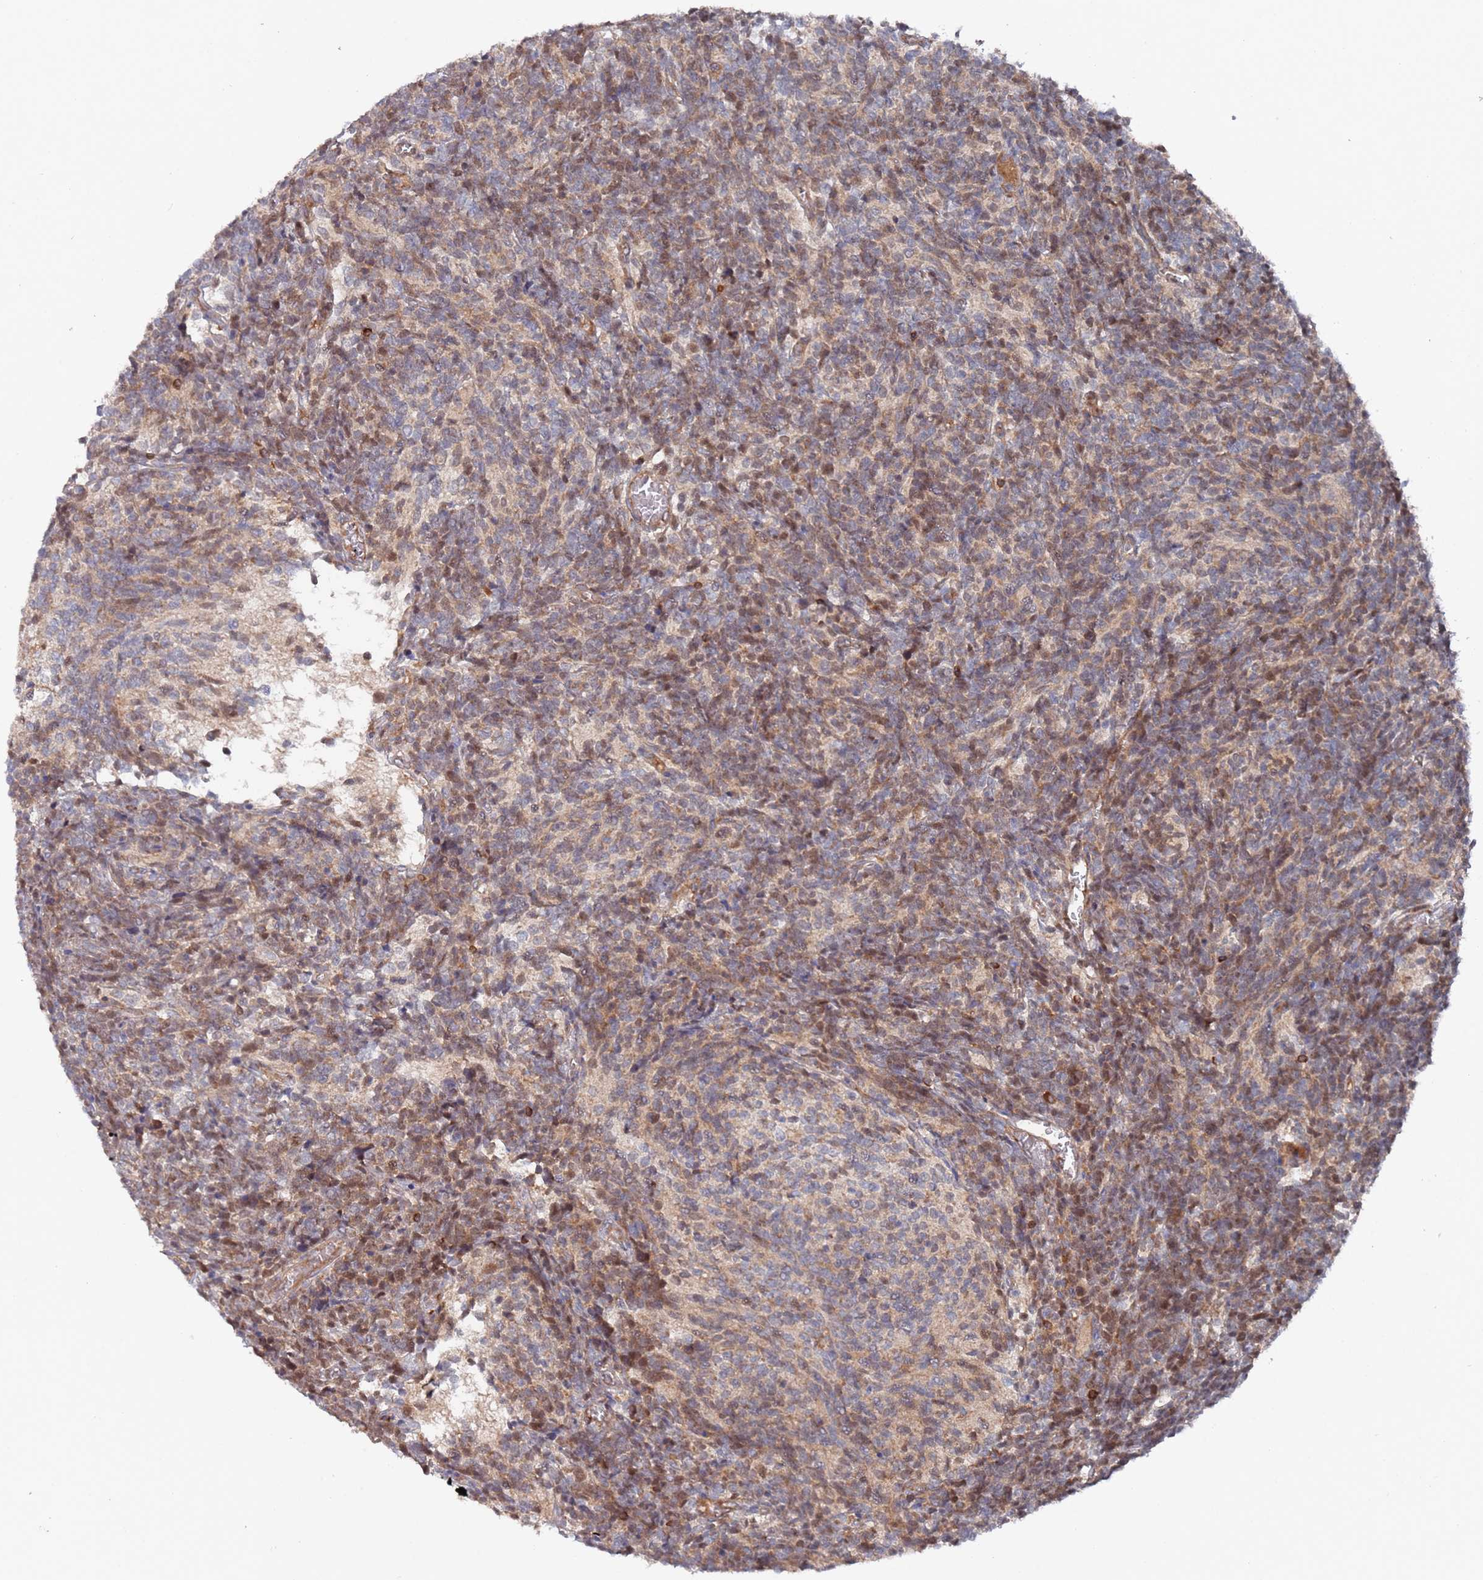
{"staining": {"intensity": "weak", "quantity": "25%-75%", "location": "cytoplasmic/membranous,nuclear"}, "tissue": "glioma", "cell_type": "Tumor cells", "image_type": "cancer", "snomed": [{"axis": "morphology", "description": "Glioma, malignant, Low grade"}, {"axis": "topography", "description": "Brain"}], "caption": "Protein expression analysis of glioma exhibits weak cytoplasmic/membranous and nuclear positivity in approximately 25%-75% of tumor cells.", "gene": "DDX60", "patient": {"sex": "female", "age": 1}}